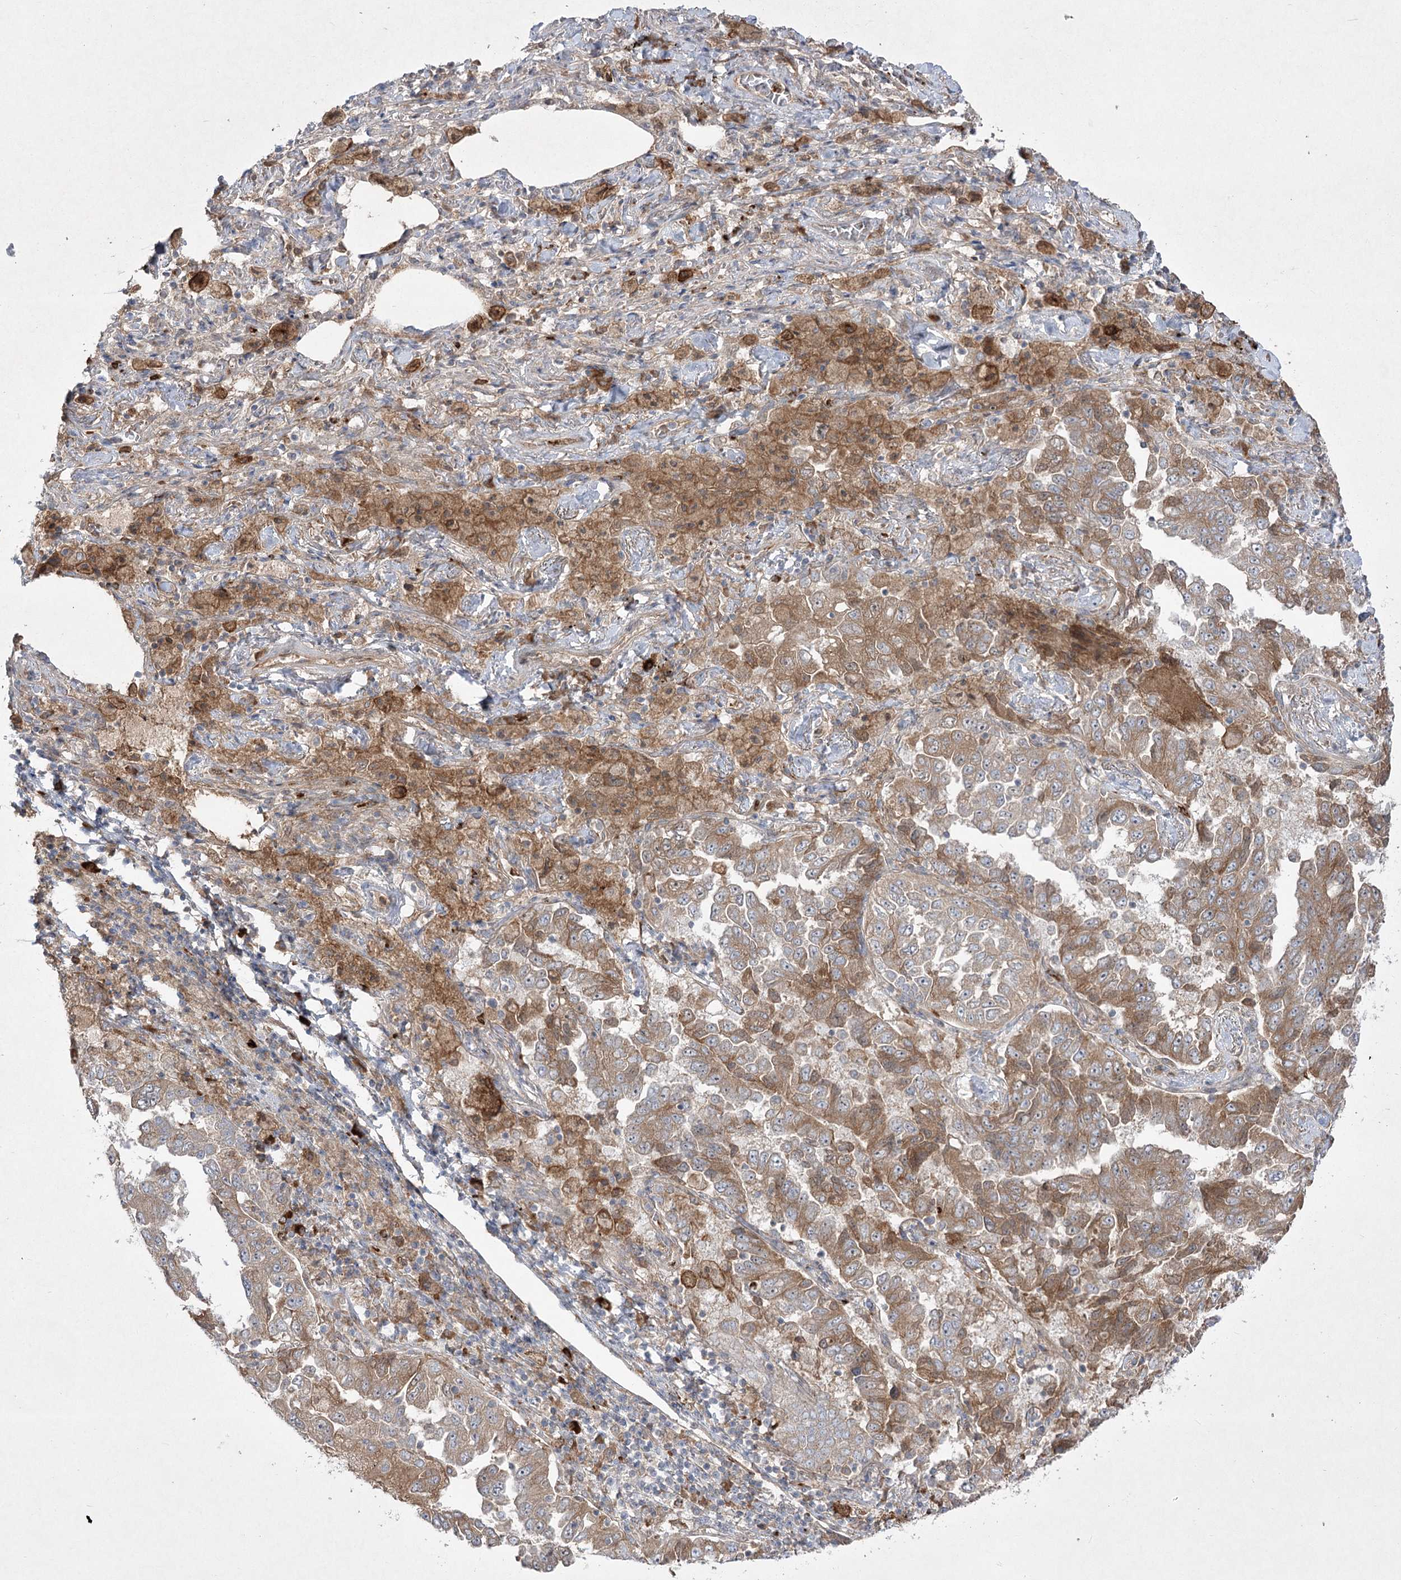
{"staining": {"intensity": "moderate", "quantity": ">75%", "location": "cytoplasmic/membranous"}, "tissue": "lung cancer", "cell_type": "Tumor cells", "image_type": "cancer", "snomed": [{"axis": "morphology", "description": "Adenocarcinoma, NOS"}, {"axis": "topography", "description": "Lung"}], "caption": "Lung cancer (adenocarcinoma) stained with DAB (3,3'-diaminobenzidine) IHC shows medium levels of moderate cytoplasmic/membranous expression in about >75% of tumor cells.", "gene": "PLEKHA5", "patient": {"sex": "female", "age": 51}}